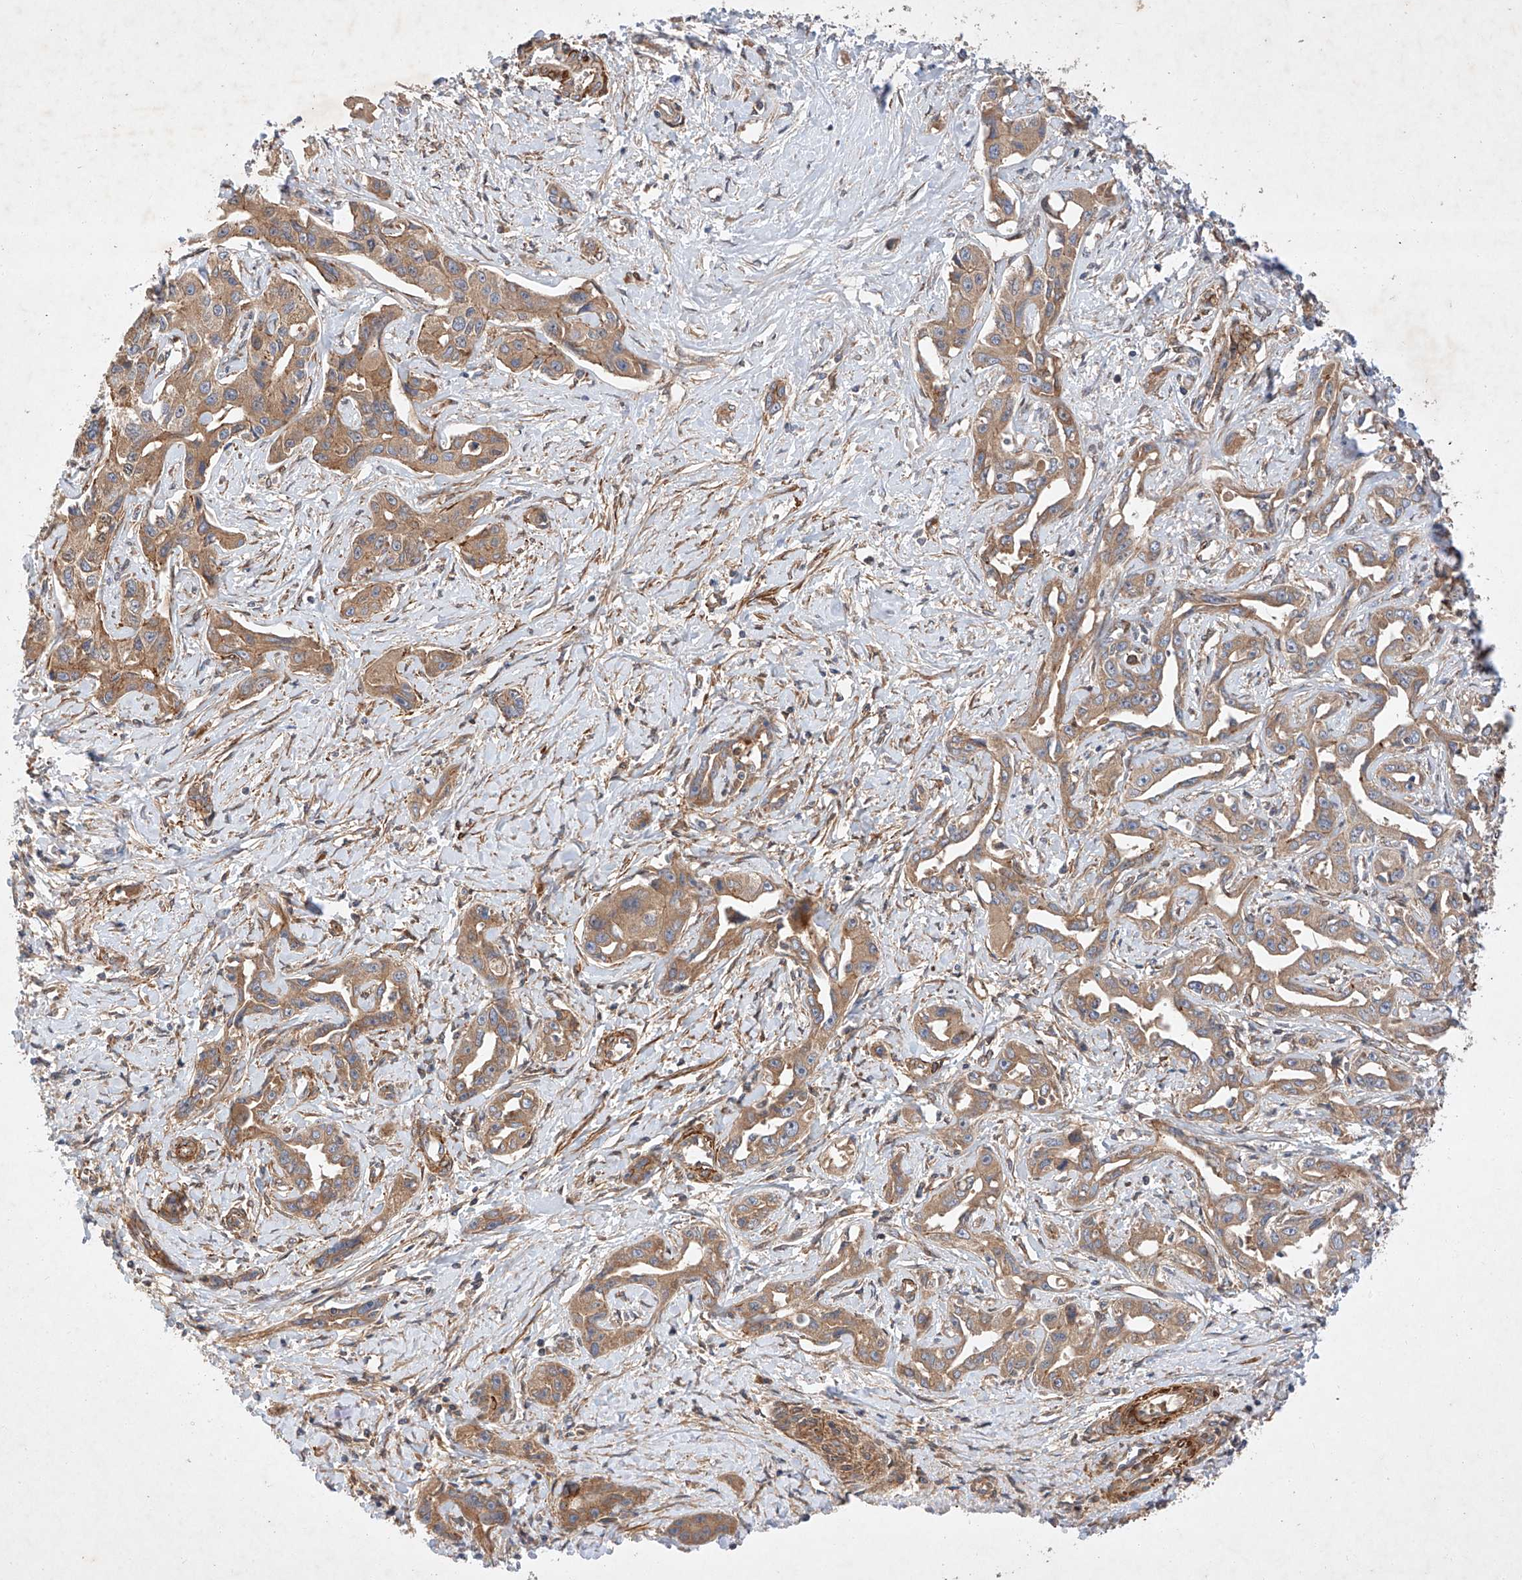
{"staining": {"intensity": "moderate", "quantity": ">75%", "location": "cytoplasmic/membranous"}, "tissue": "liver cancer", "cell_type": "Tumor cells", "image_type": "cancer", "snomed": [{"axis": "morphology", "description": "Cholangiocarcinoma"}, {"axis": "topography", "description": "Liver"}], "caption": "Immunohistochemical staining of cholangiocarcinoma (liver) exhibits moderate cytoplasmic/membranous protein staining in approximately >75% of tumor cells.", "gene": "RAB23", "patient": {"sex": "male", "age": 59}}